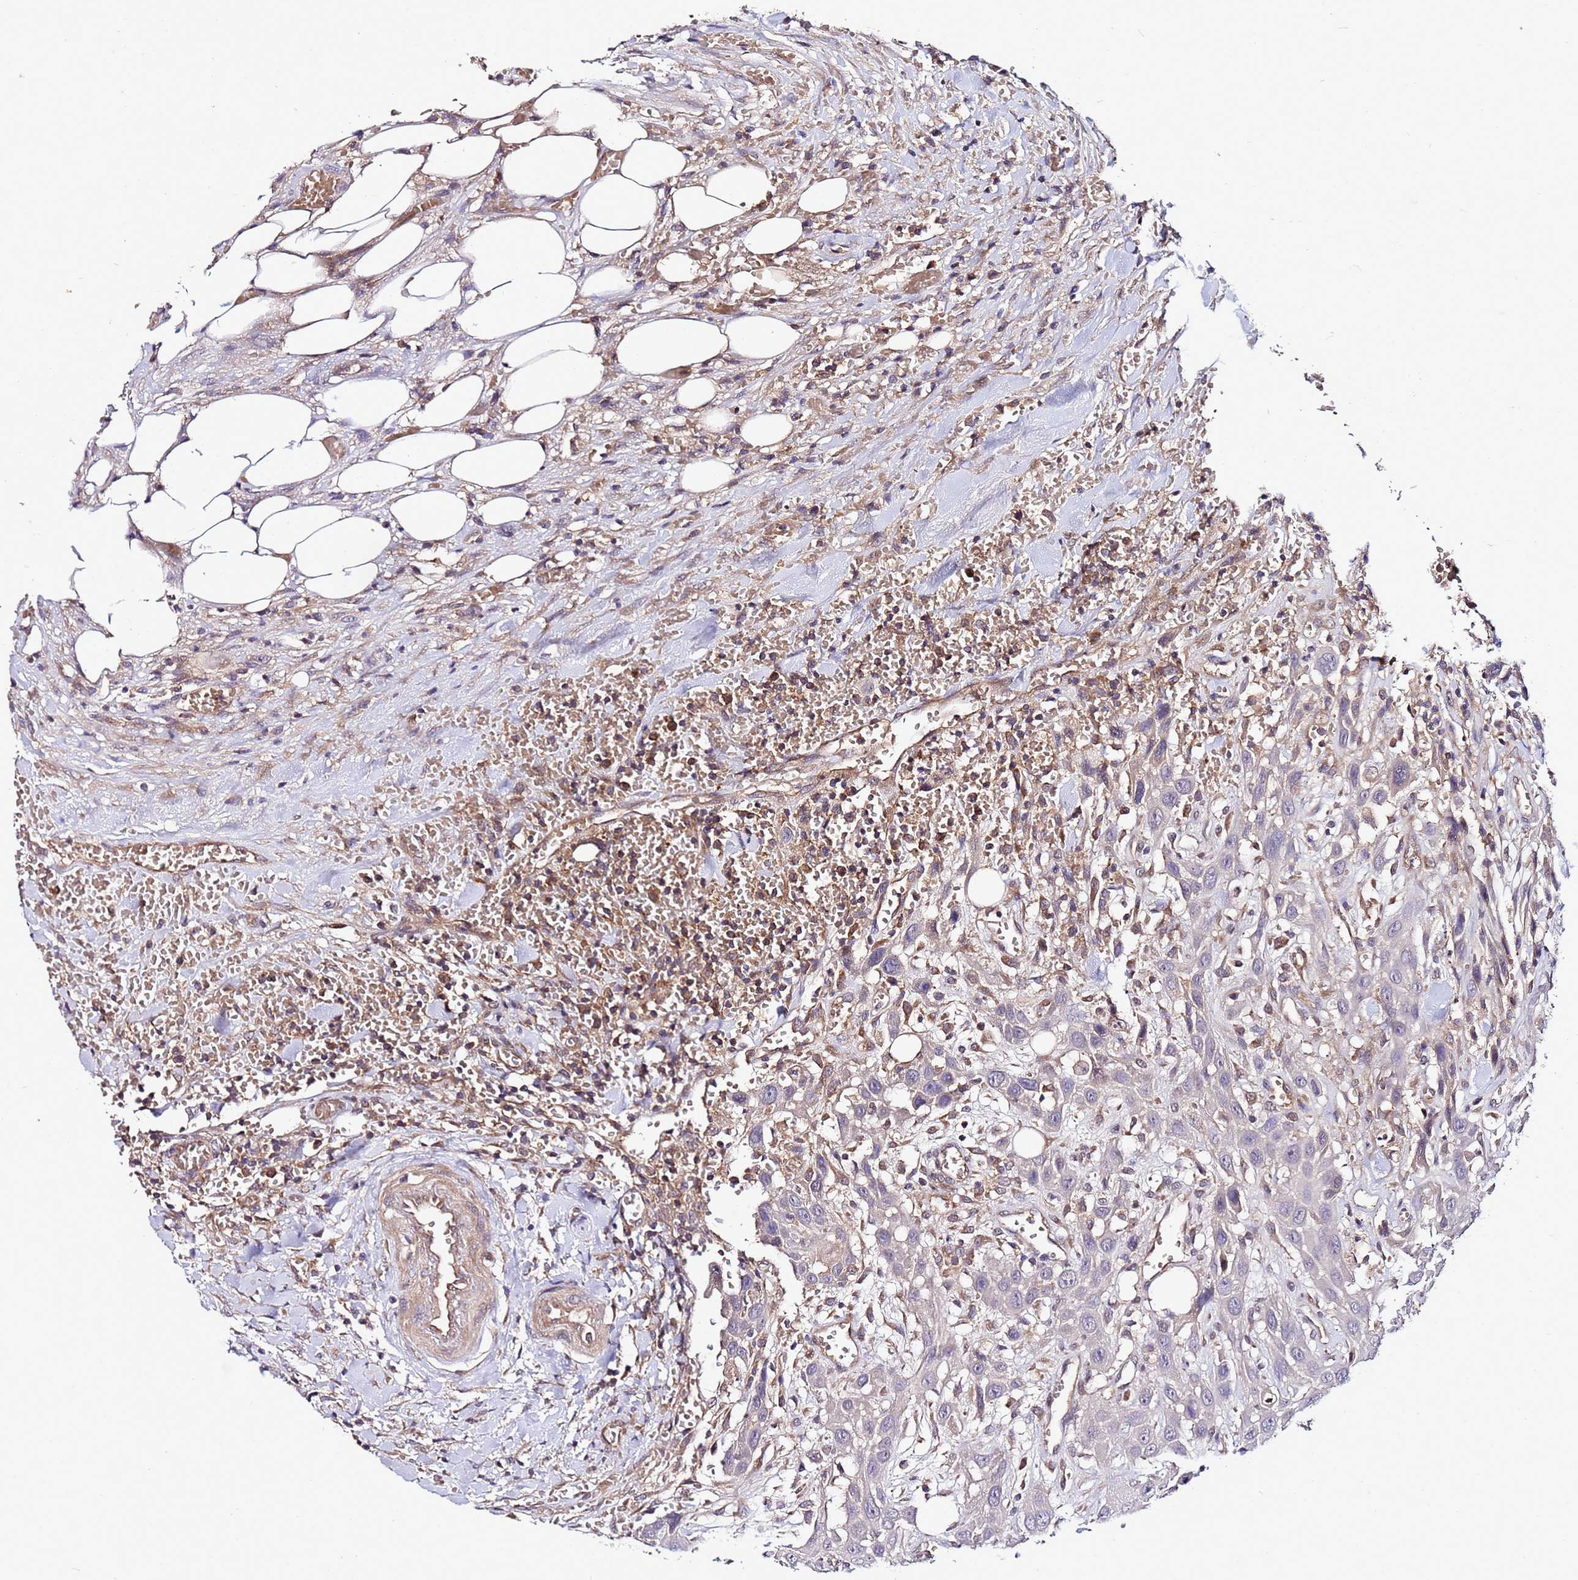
{"staining": {"intensity": "negative", "quantity": "none", "location": "none"}, "tissue": "head and neck cancer", "cell_type": "Tumor cells", "image_type": "cancer", "snomed": [{"axis": "morphology", "description": "Squamous cell carcinoma, NOS"}, {"axis": "topography", "description": "Head-Neck"}], "caption": "Photomicrograph shows no significant protein staining in tumor cells of head and neck cancer (squamous cell carcinoma).", "gene": "GSPT2", "patient": {"sex": "male", "age": 81}}